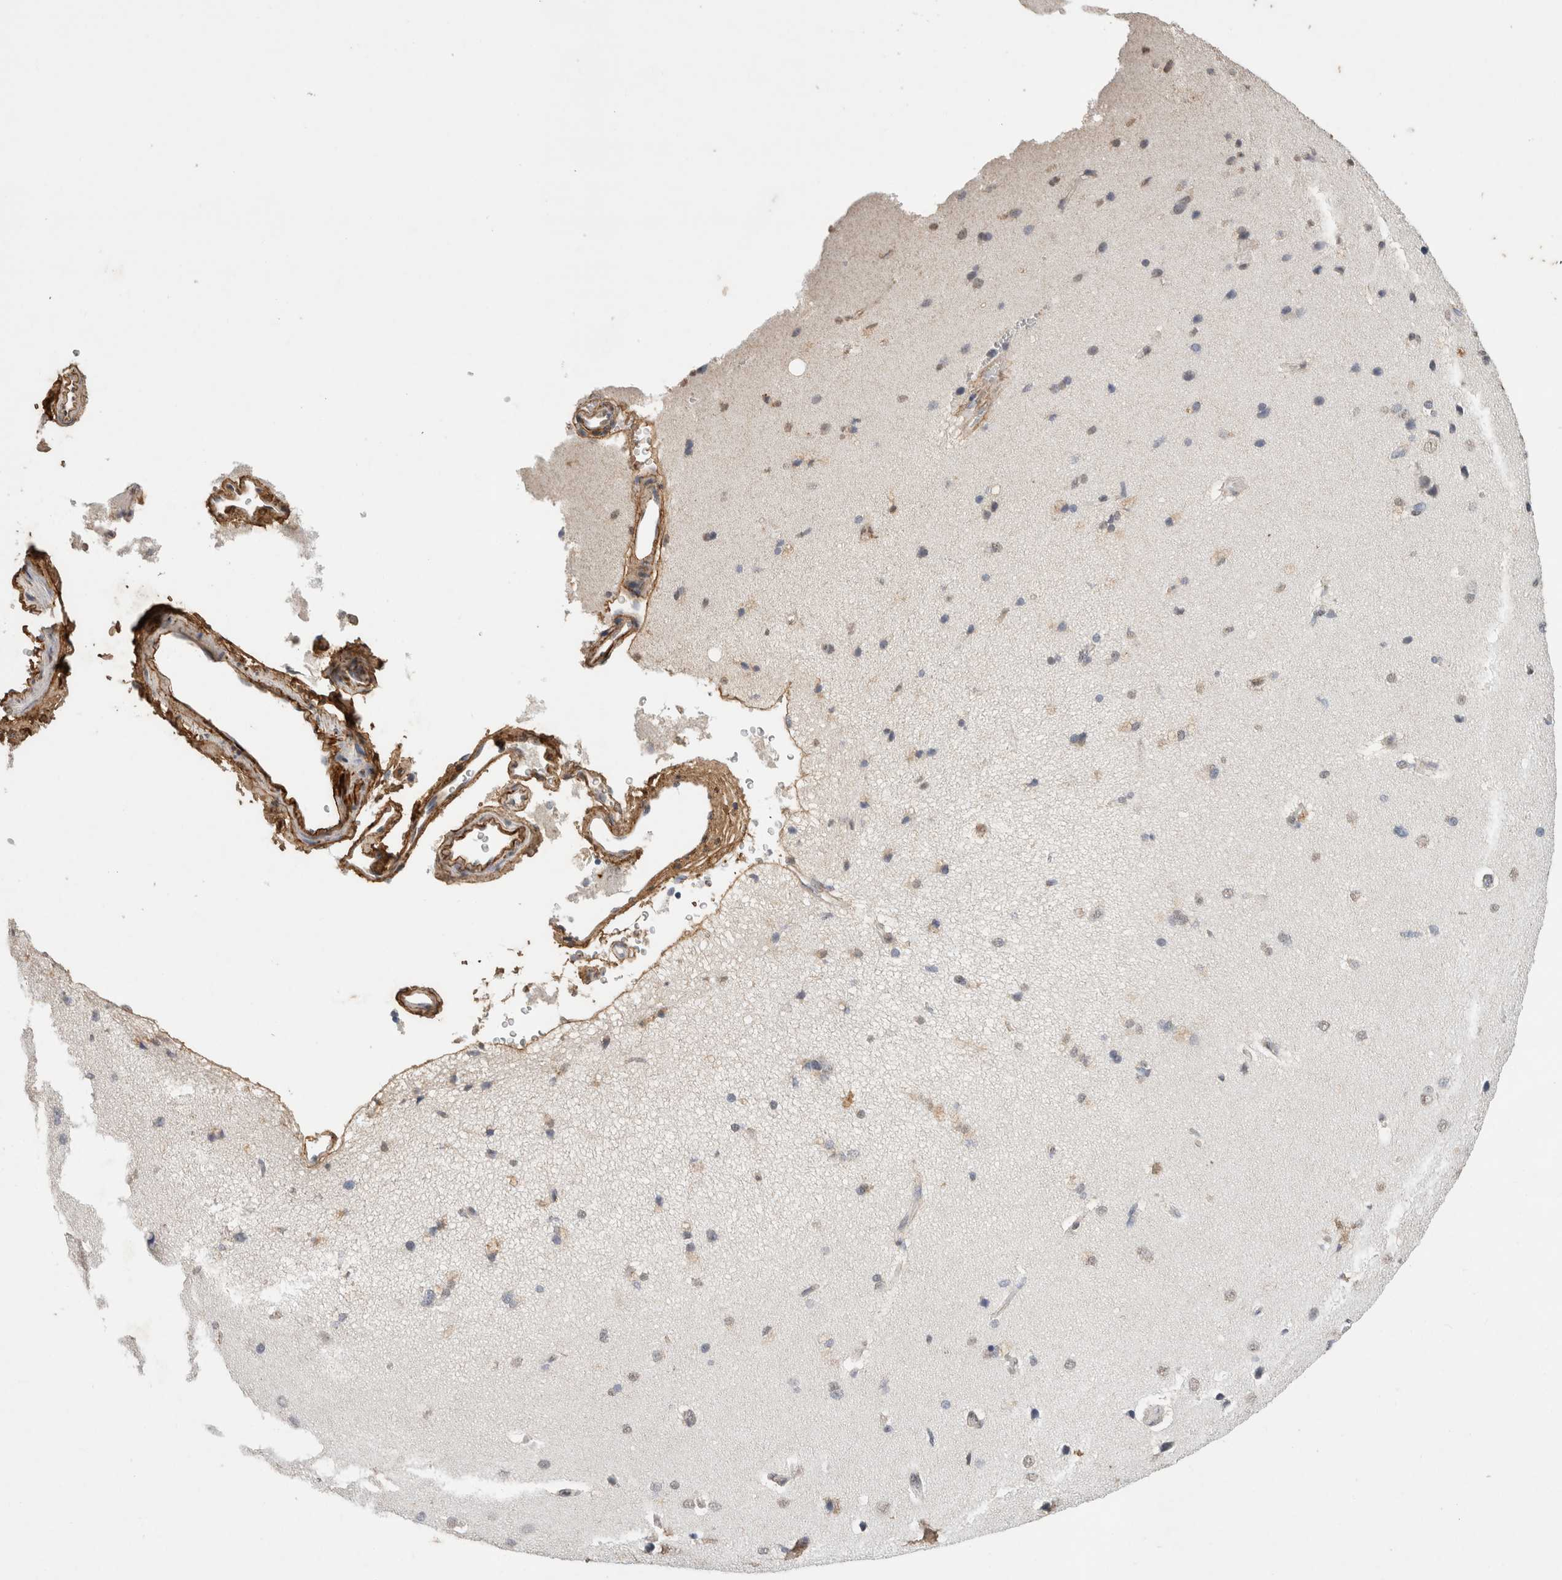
{"staining": {"intensity": "moderate", "quantity": "25%-75%", "location": "cytoplasmic/membranous"}, "tissue": "cerebral cortex", "cell_type": "Endothelial cells", "image_type": "normal", "snomed": [{"axis": "morphology", "description": "Normal tissue, NOS"}, {"axis": "topography", "description": "Cerebral cortex"}], "caption": "IHC (DAB (3,3'-diaminobenzidine)) staining of unremarkable cerebral cortex displays moderate cytoplasmic/membranous protein expression in about 25%-75% of endothelial cells.", "gene": "C1QTNF5", "patient": {"sex": "male", "age": 62}}